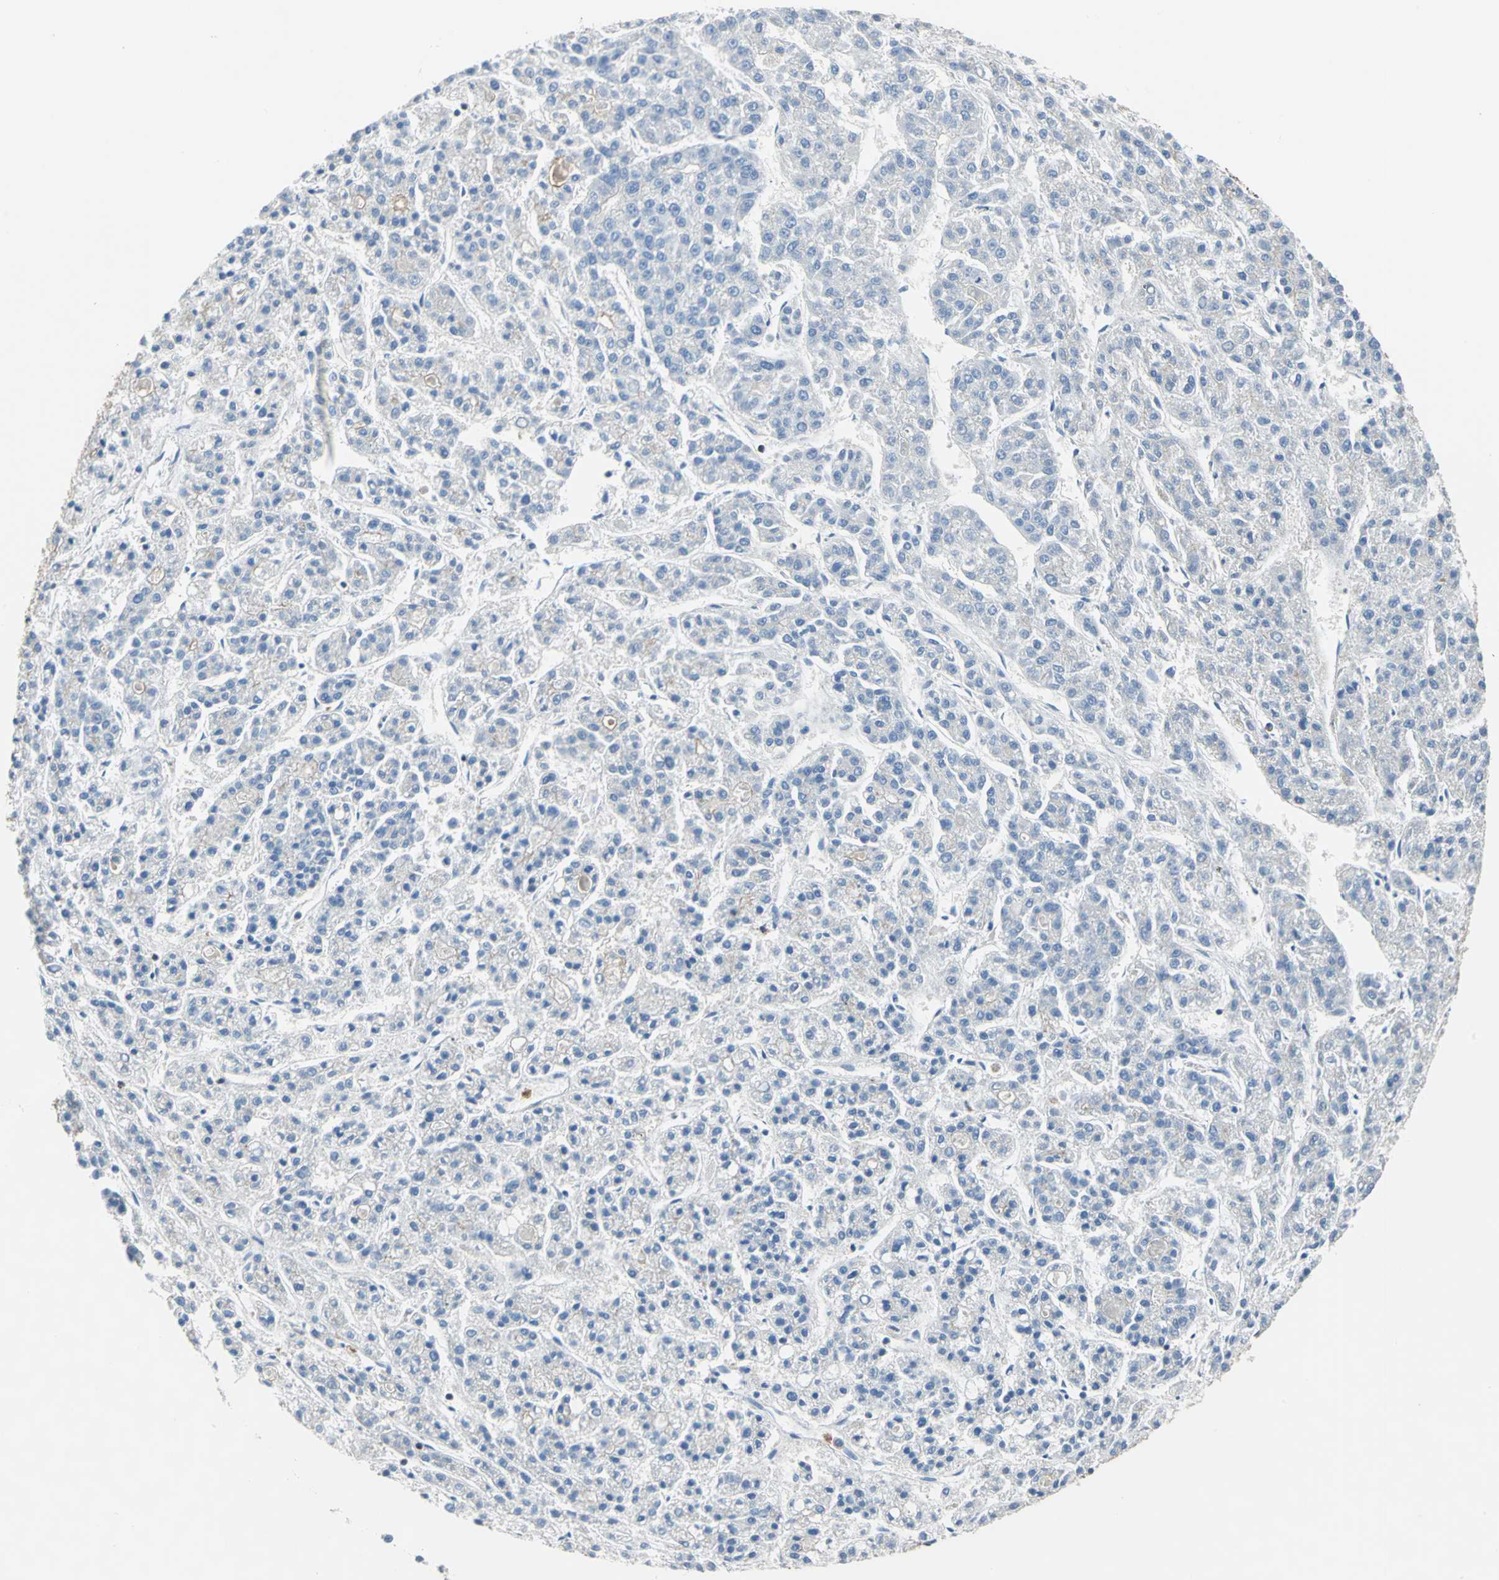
{"staining": {"intensity": "negative", "quantity": "none", "location": "none"}, "tissue": "liver cancer", "cell_type": "Tumor cells", "image_type": "cancer", "snomed": [{"axis": "morphology", "description": "Carcinoma, Hepatocellular, NOS"}, {"axis": "topography", "description": "Liver"}], "caption": "Immunohistochemistry of liver hepatocellular carcinoma exhibits no staining in tumor cells. The staining is performed using DAB (3,3'-diaminobenzidine) brown chromogen with nuclei counter-stained in using hematoxylin.", "gene": "SEPTIN6", "patient": {"sex": "male", "age": 70}}